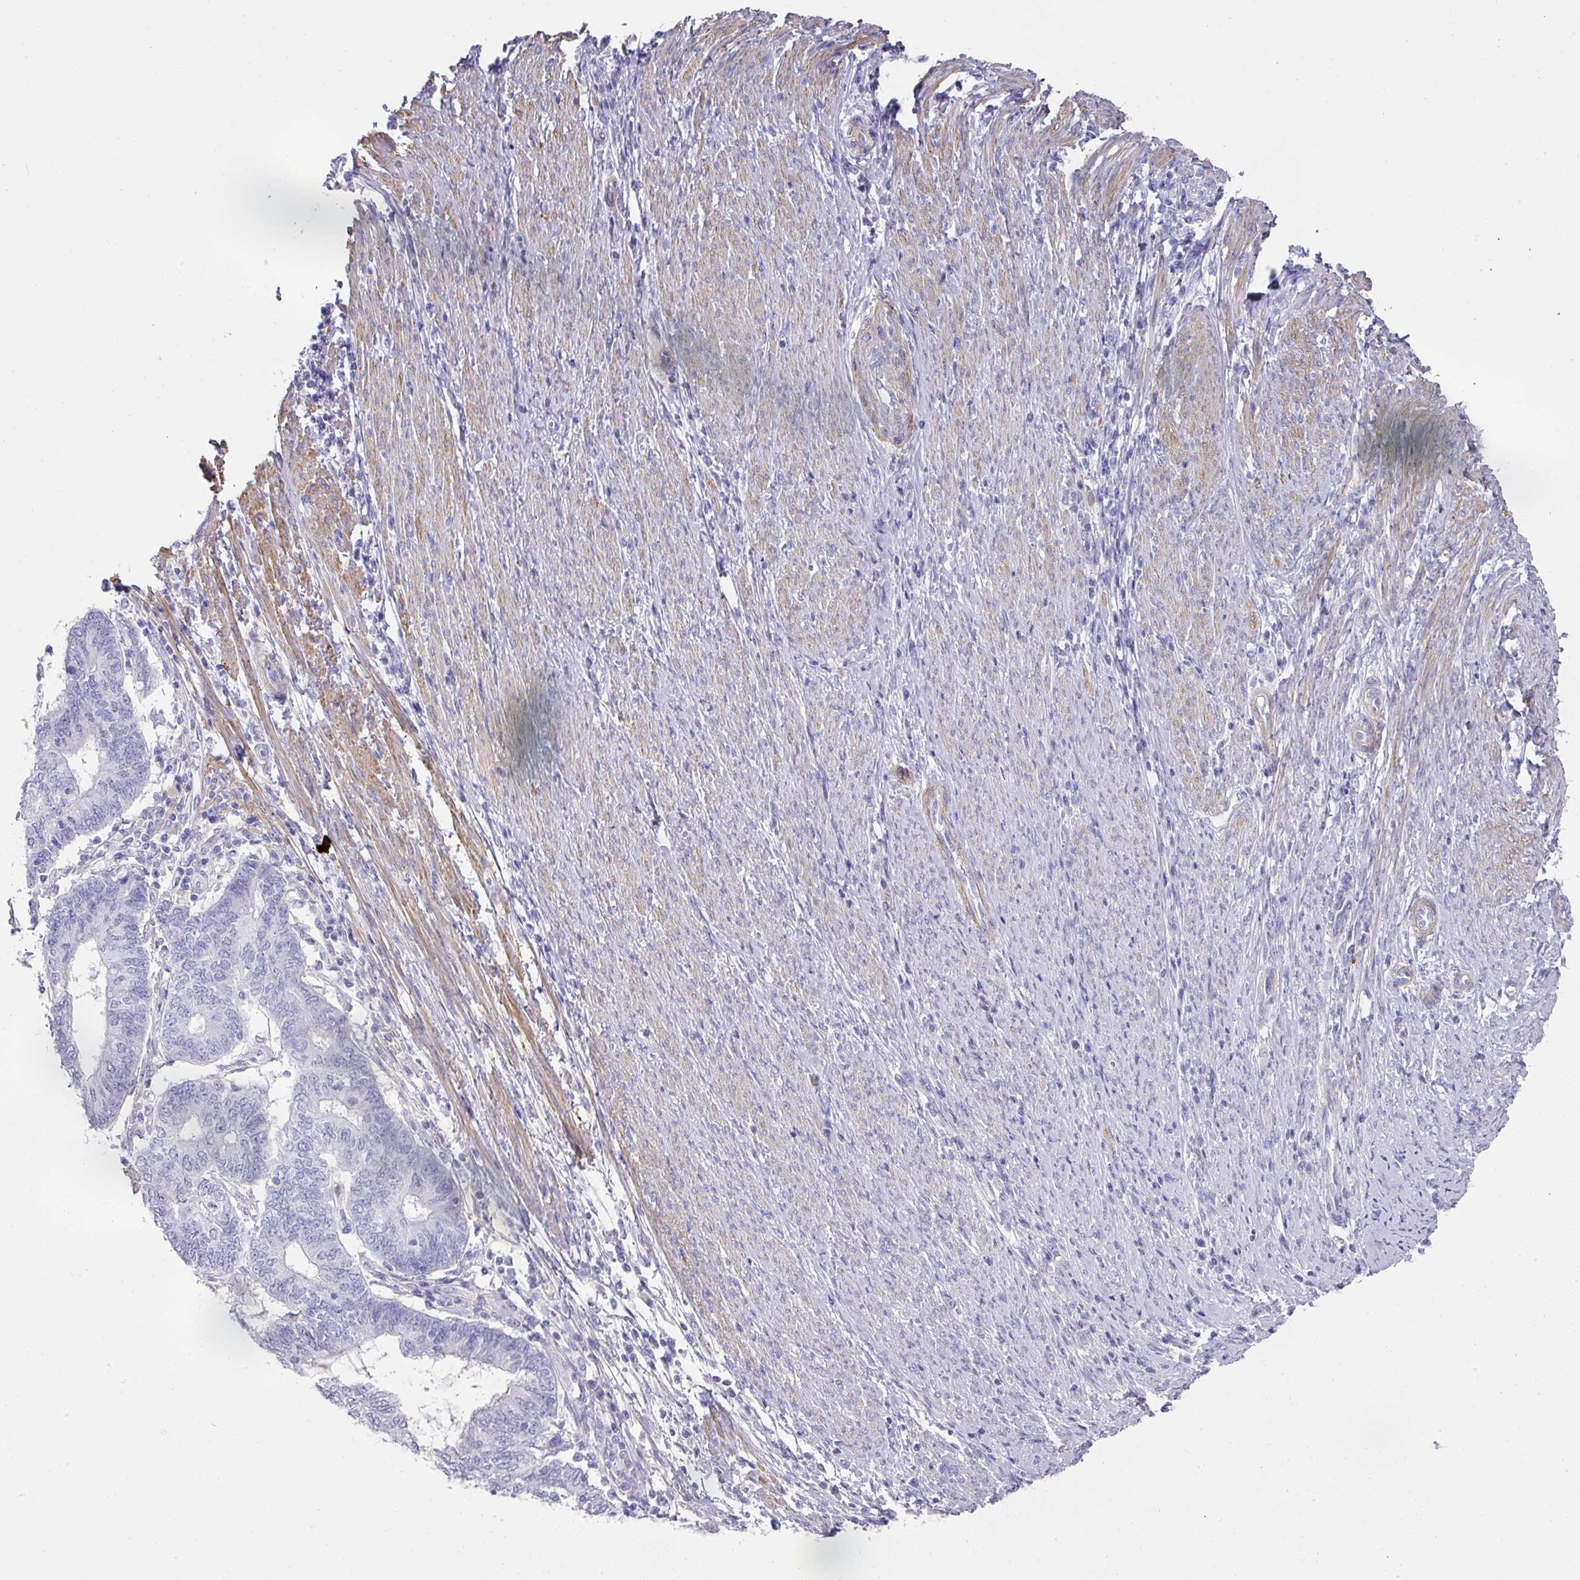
{"staining": {"intensity": "negative", "quantity": "none", "location": "none"}, "tissue": "endometrial cancer", "cell_type": "Tumor cells", "image_type": "cancer", "snomed": [{"axis": "morphology", "description": "Adenocarcinoma, NOS"}, {"axis": "topography", "description": "Uterus"}, {"axis": "topography", "description": "Endometrium"}], "caption": "Histopathology image shows no protein staining in tumor cells of endometrial cancer (adenocarcinoma) tissue.", "gene": "TARM1", "patient": {"sex": "female", "age": 70}}